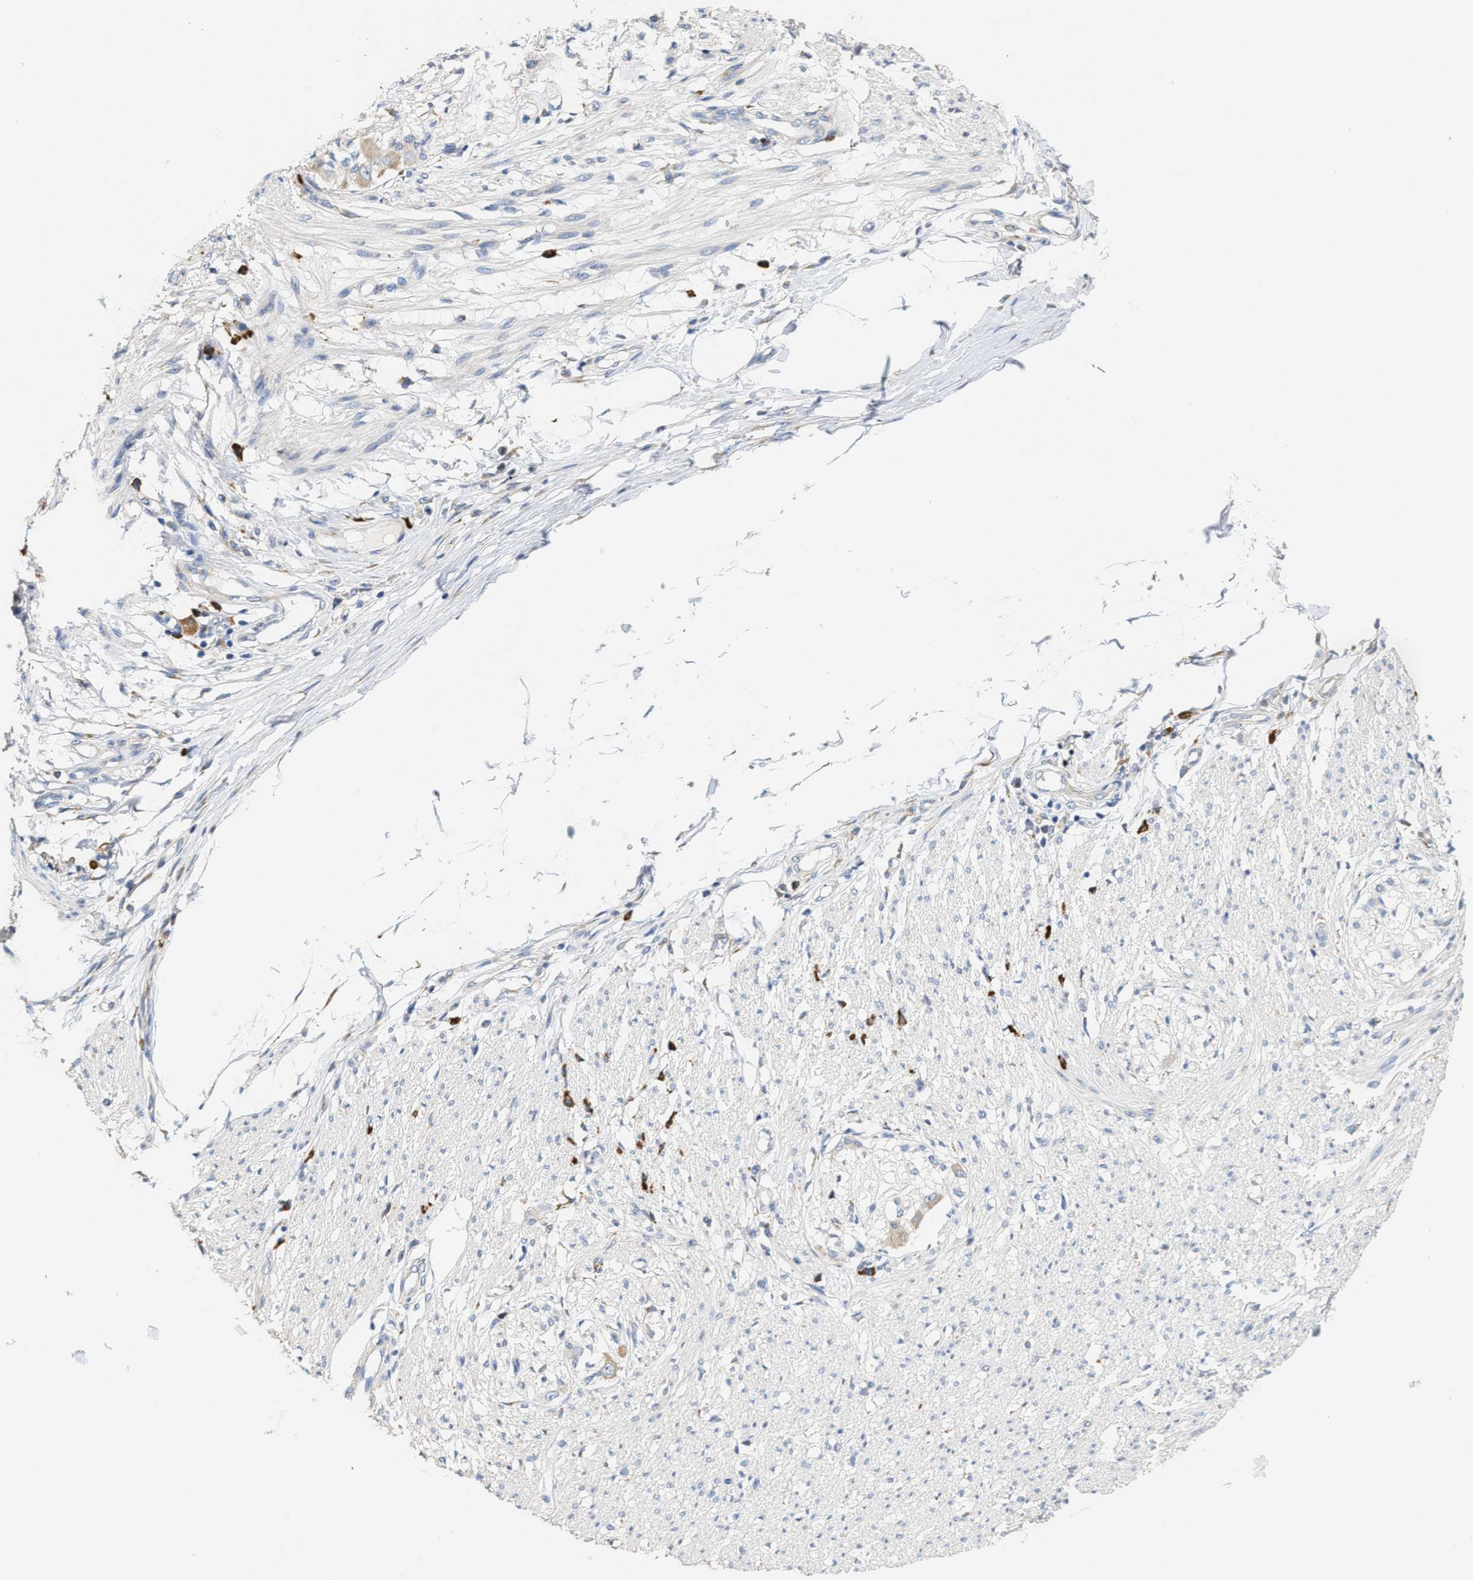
{"staining": {"intensity": "negative", "quantity": "none", "location": "none"}, "tissue": "smooth muscle", "cell_type": "Smooth muscle cells", "image_type": "normal", "snomed": [{"axis": "morphology", "description": "Normal tissue, NOS"}, {"axis": "morphology", "description": "Adenocarcinoma, NOS"}, {"axis": "topography", "description": "Colon"}, {"axis": "topography", "description": "Peripheral nerve tissue"}], "caption": "This is an immunohistochemistry (IHC) histopathology image of normal smooth muscle. There is no expression in smooth muscle cells.", "gene": "RYR2", "patient": {"sex": "male", "age": 14}}